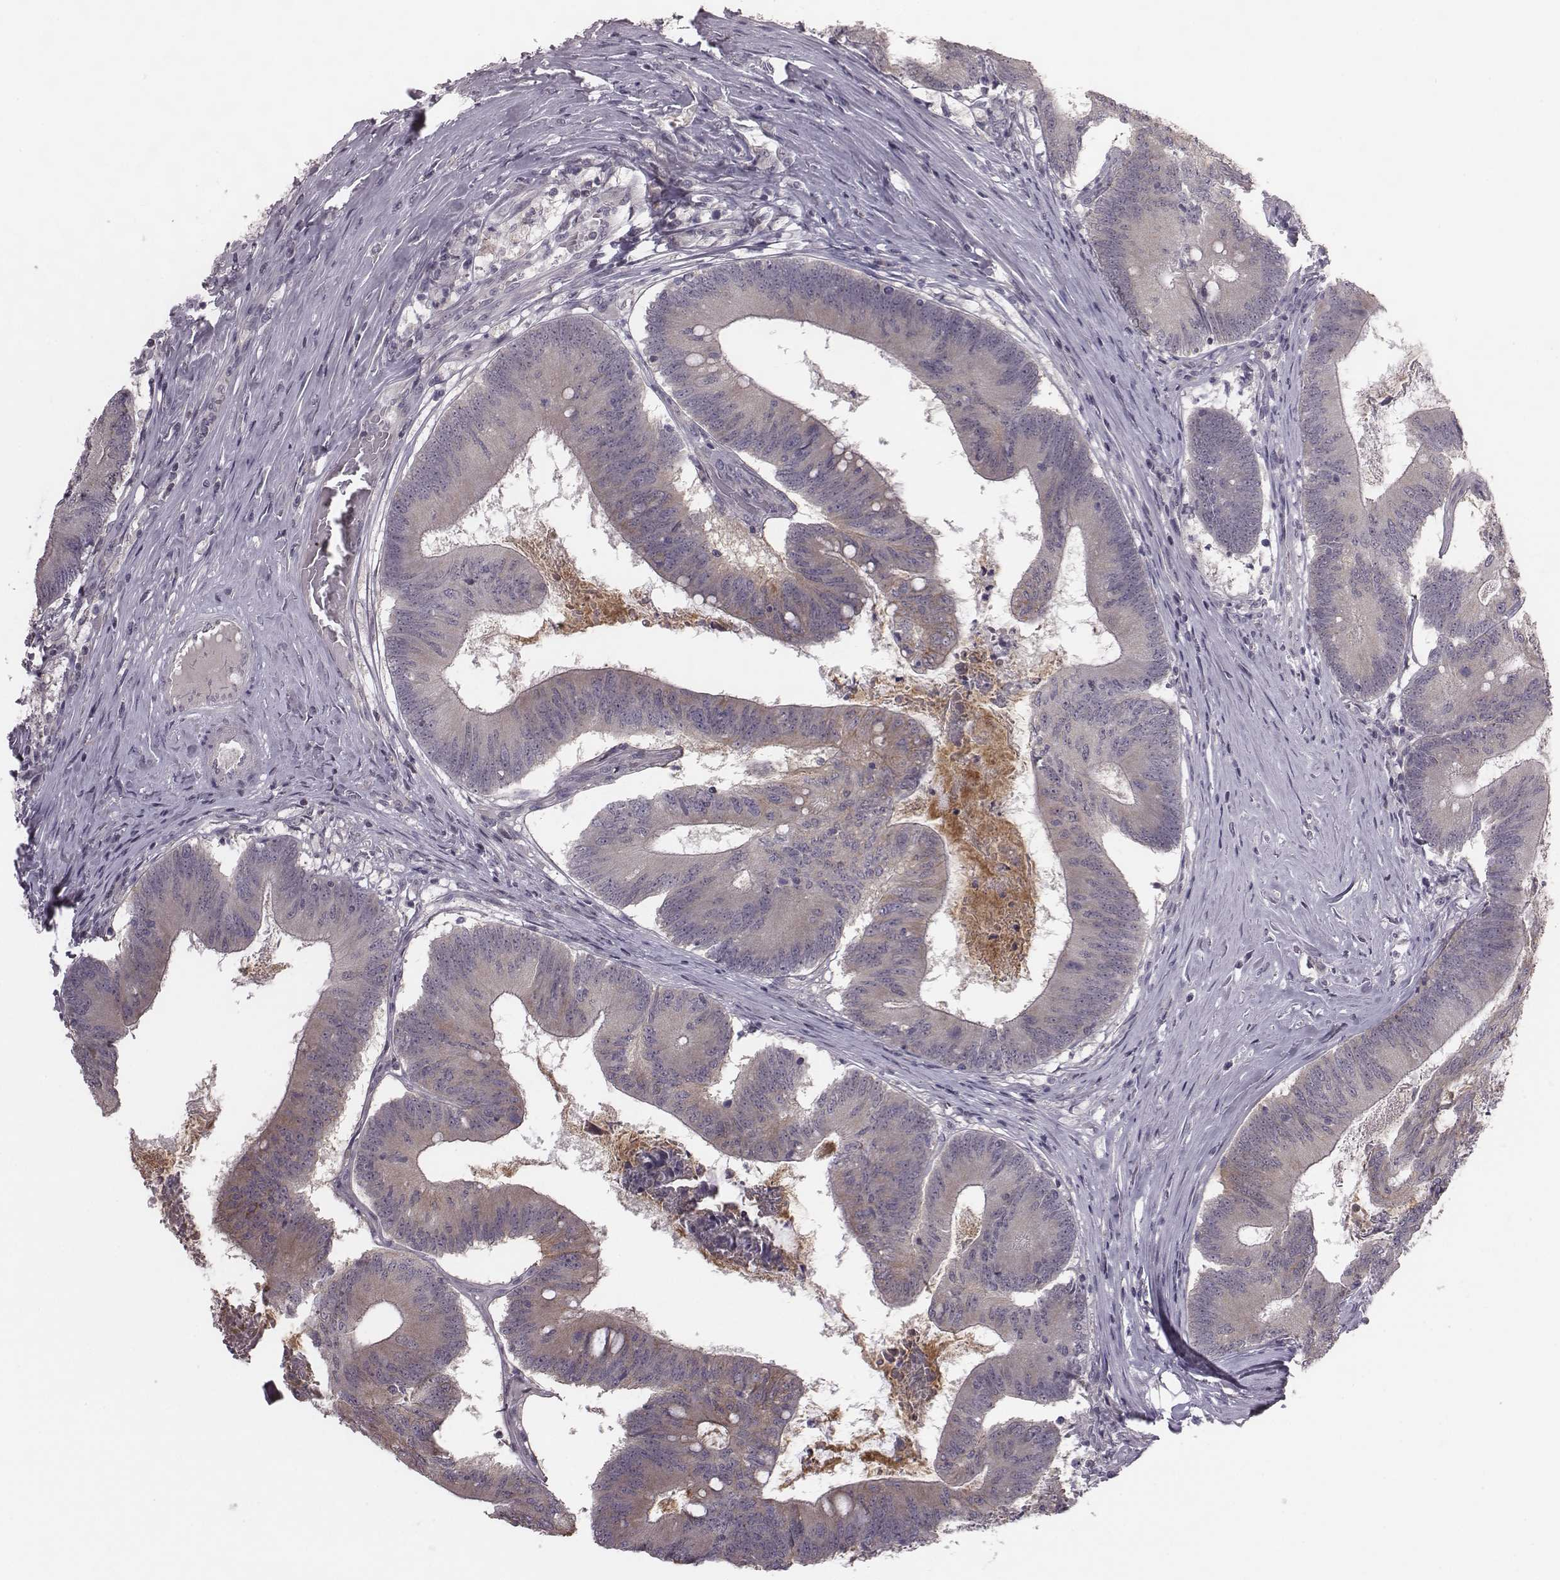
{"staining": {"intensity": "strong", "quantity": "<25%", "location": "cytoplasmic/membranous"}, "tissue": "colorectal cancer", "cell_type": "Tumor cells", "image_type": "cancer", "snomed": [{"axis": "morphology", "description": "Adenocarcinoma, NOS"}, {"axis": "topography", "description": "Colon"}], "caption": "This is a histology image of IHC staining of colorectal adenocarcinoma, which shows strong positivity in the cytoplasmic/membranous of tumor cells.", "gene": "BICDL1", "patient": {"sex": "female", "age": 70}}